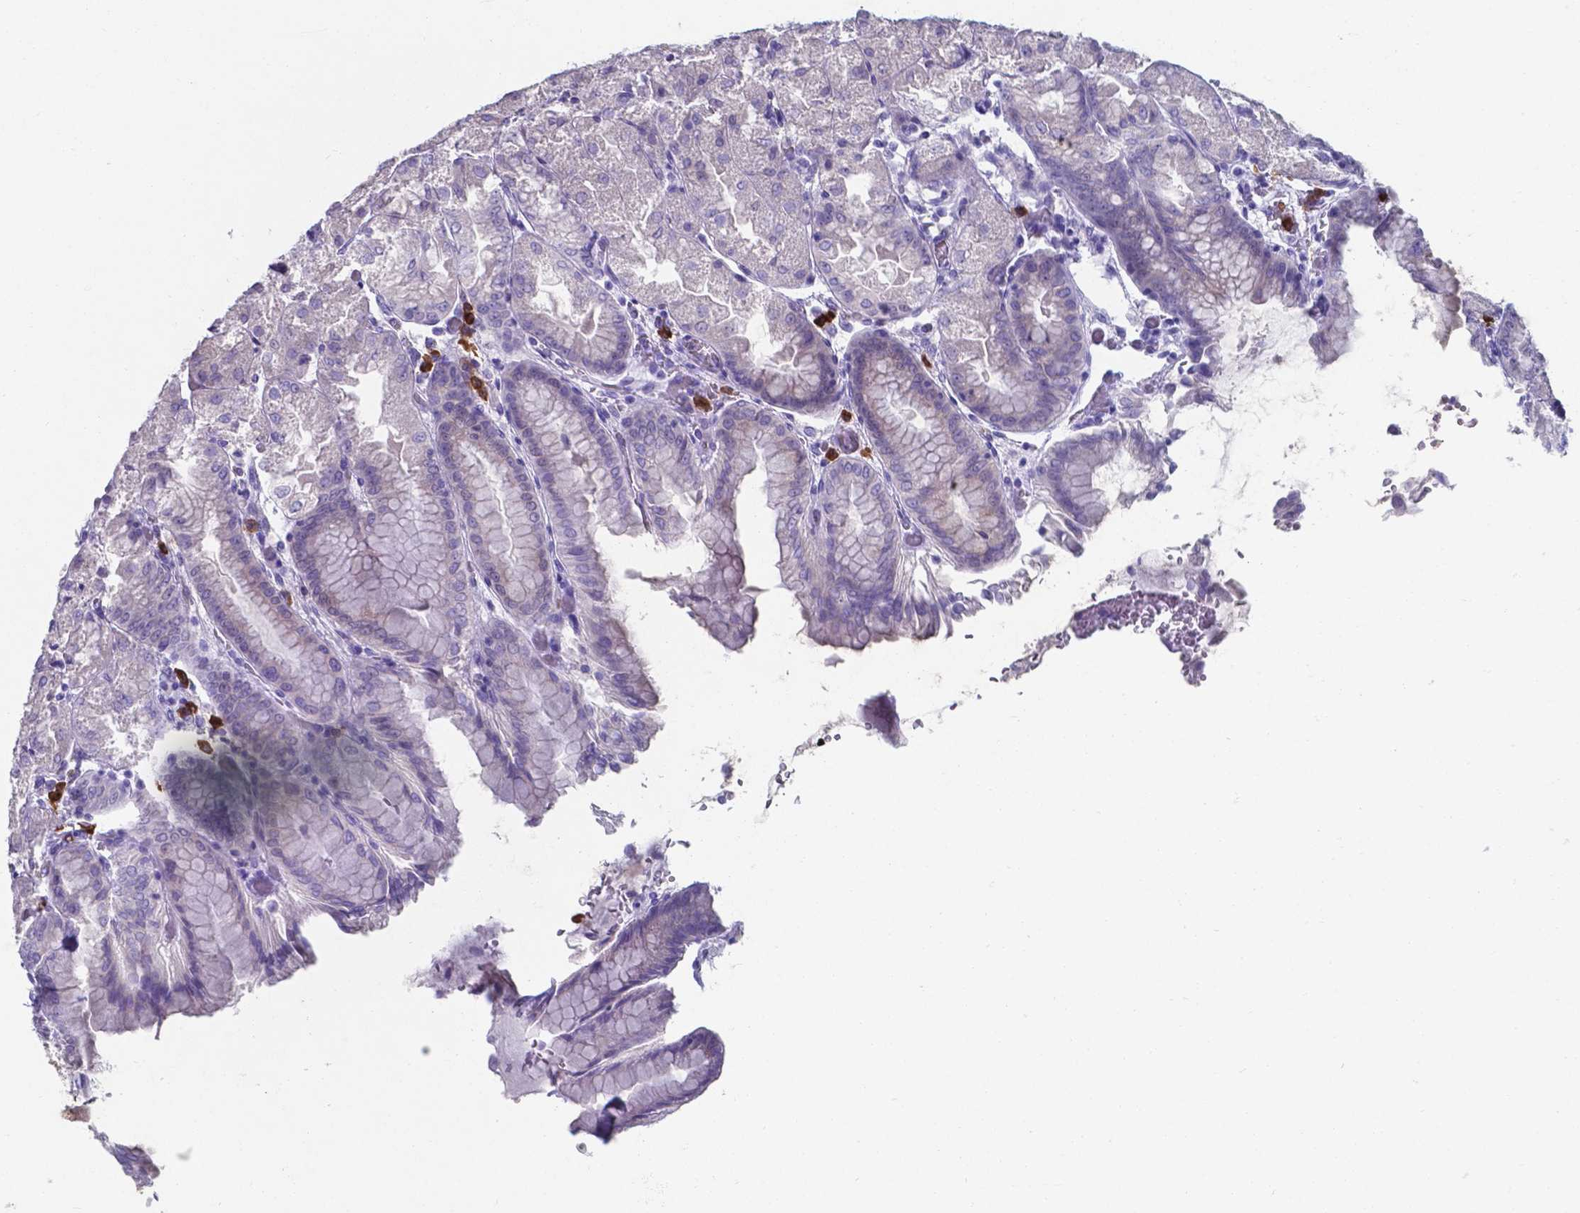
{"staining": {"intensity": "negative", "quantity": "none", "location": "none"}, "tissue": "stomach", "cell_type": "Glandular cells", "image_type": "normal", "snomed": [{"axis": "morphology", "description": "Normal tissue, NOS"}, {"axis": "topography", "description": "Stomach, upper"}, {"axis": "topography", "description": "Stomach"}, {"axis": "topography", "description": "Stomach, lower"}], "caption": "A high-resolution micrograph shows IHC staining of unremarkable stomach, which displays no significant expression in glandular cells. (Brightfield microscopy of DAB immunohistochemistry at high magnification).", "gene": "UBE2J1", "patient": {"sex": "male", "age": 62}}